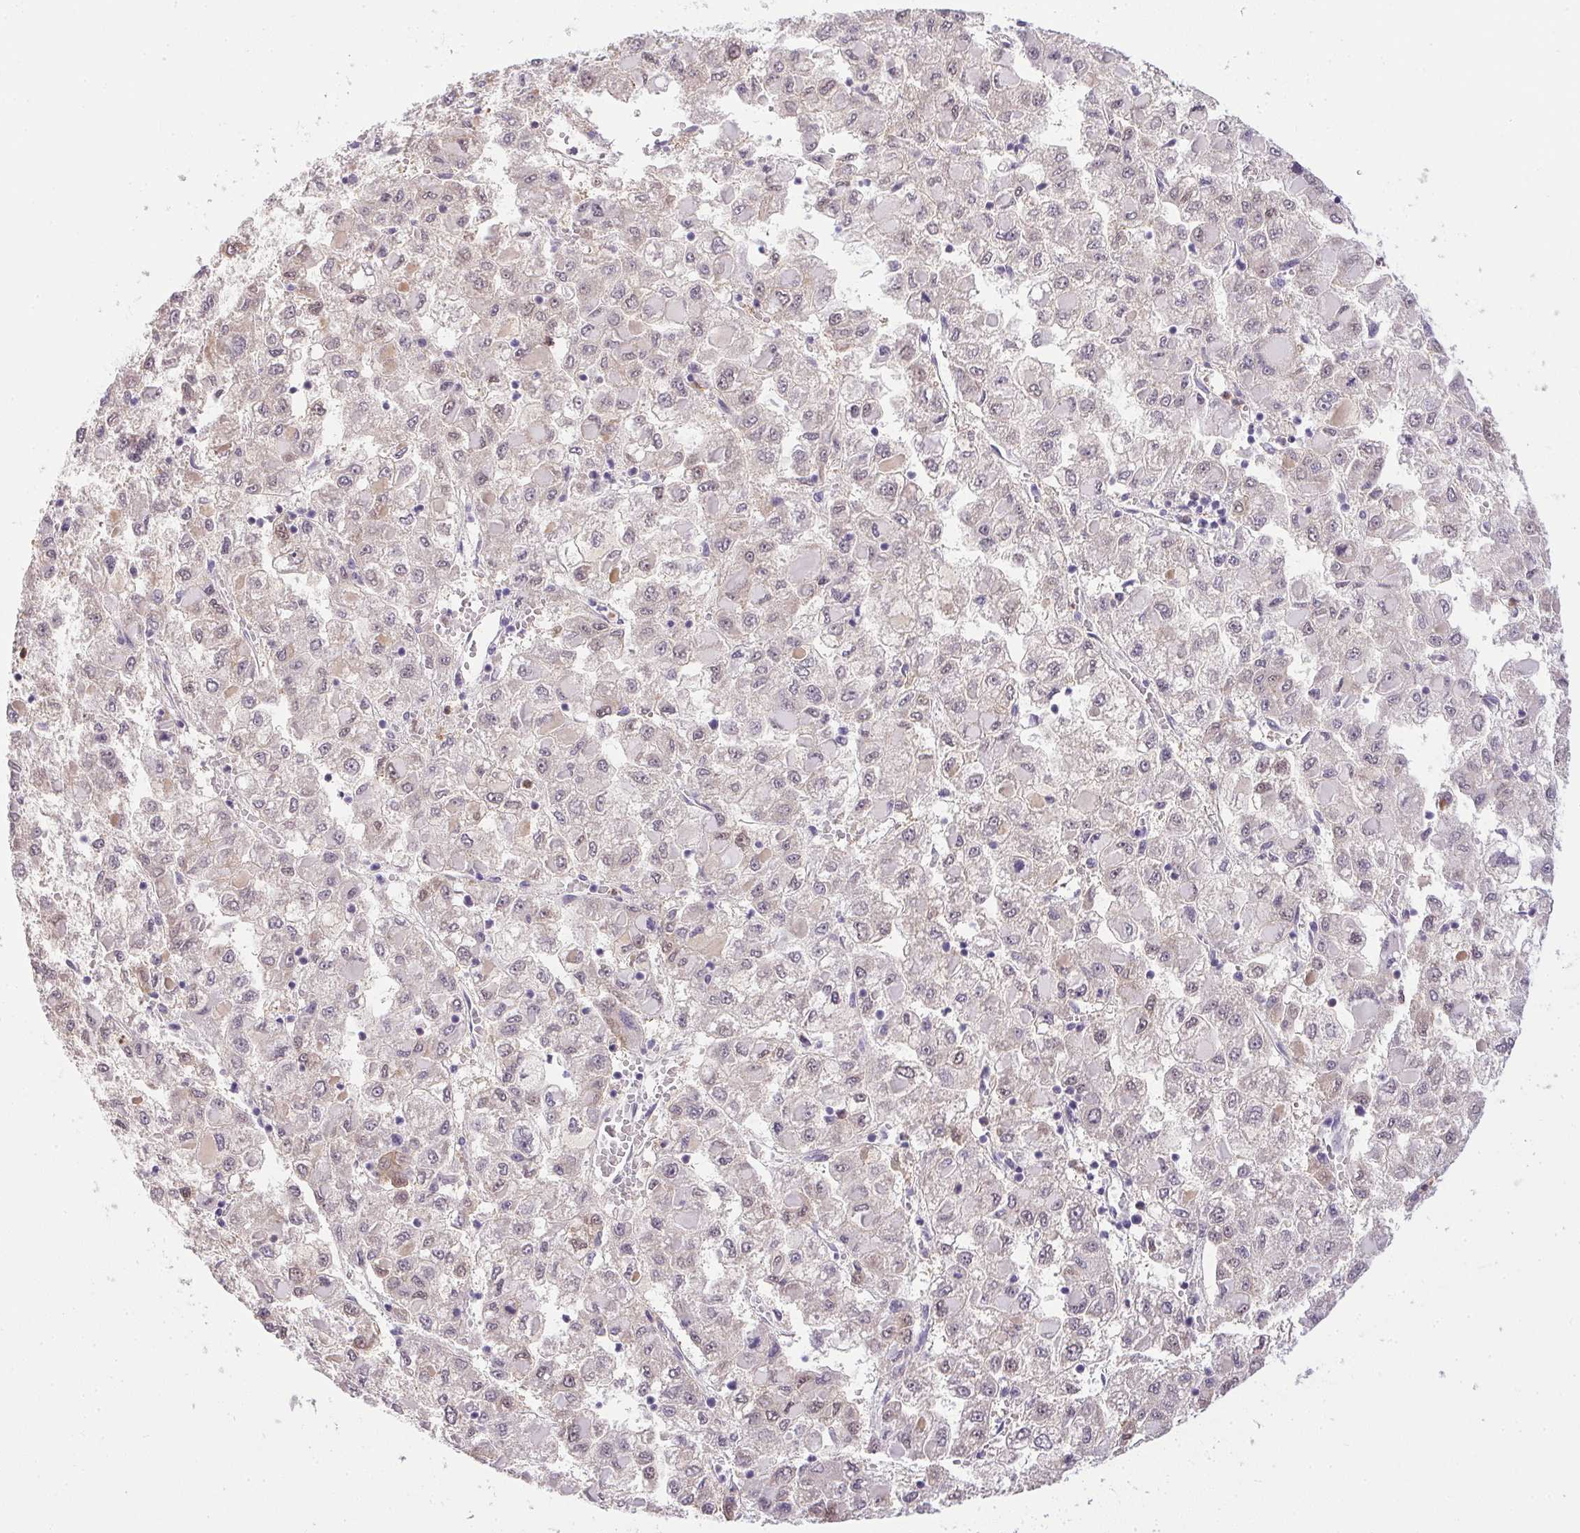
{"staining": {"intensity": "negative", "quantity": "none", "location": "none"}, "tissue": "liver cancer", "cell_type": "Tumor cells", "image_type": "cancer", "snomed": [{"axis": "morphology", "description": "Carcinoma, Hepatocellular, NOS"}, {"axis": "topography", "description": "Liver"}], "caption": "This micrograph is of hepatocellular carcinoma (liver) stained with IHC to label a protein in brown with the nuclei are counter-stained blue. There is no staining in tumor cells.", "gene": "DNAJC5G", "patient": {"sex": "male", "age": 40}}